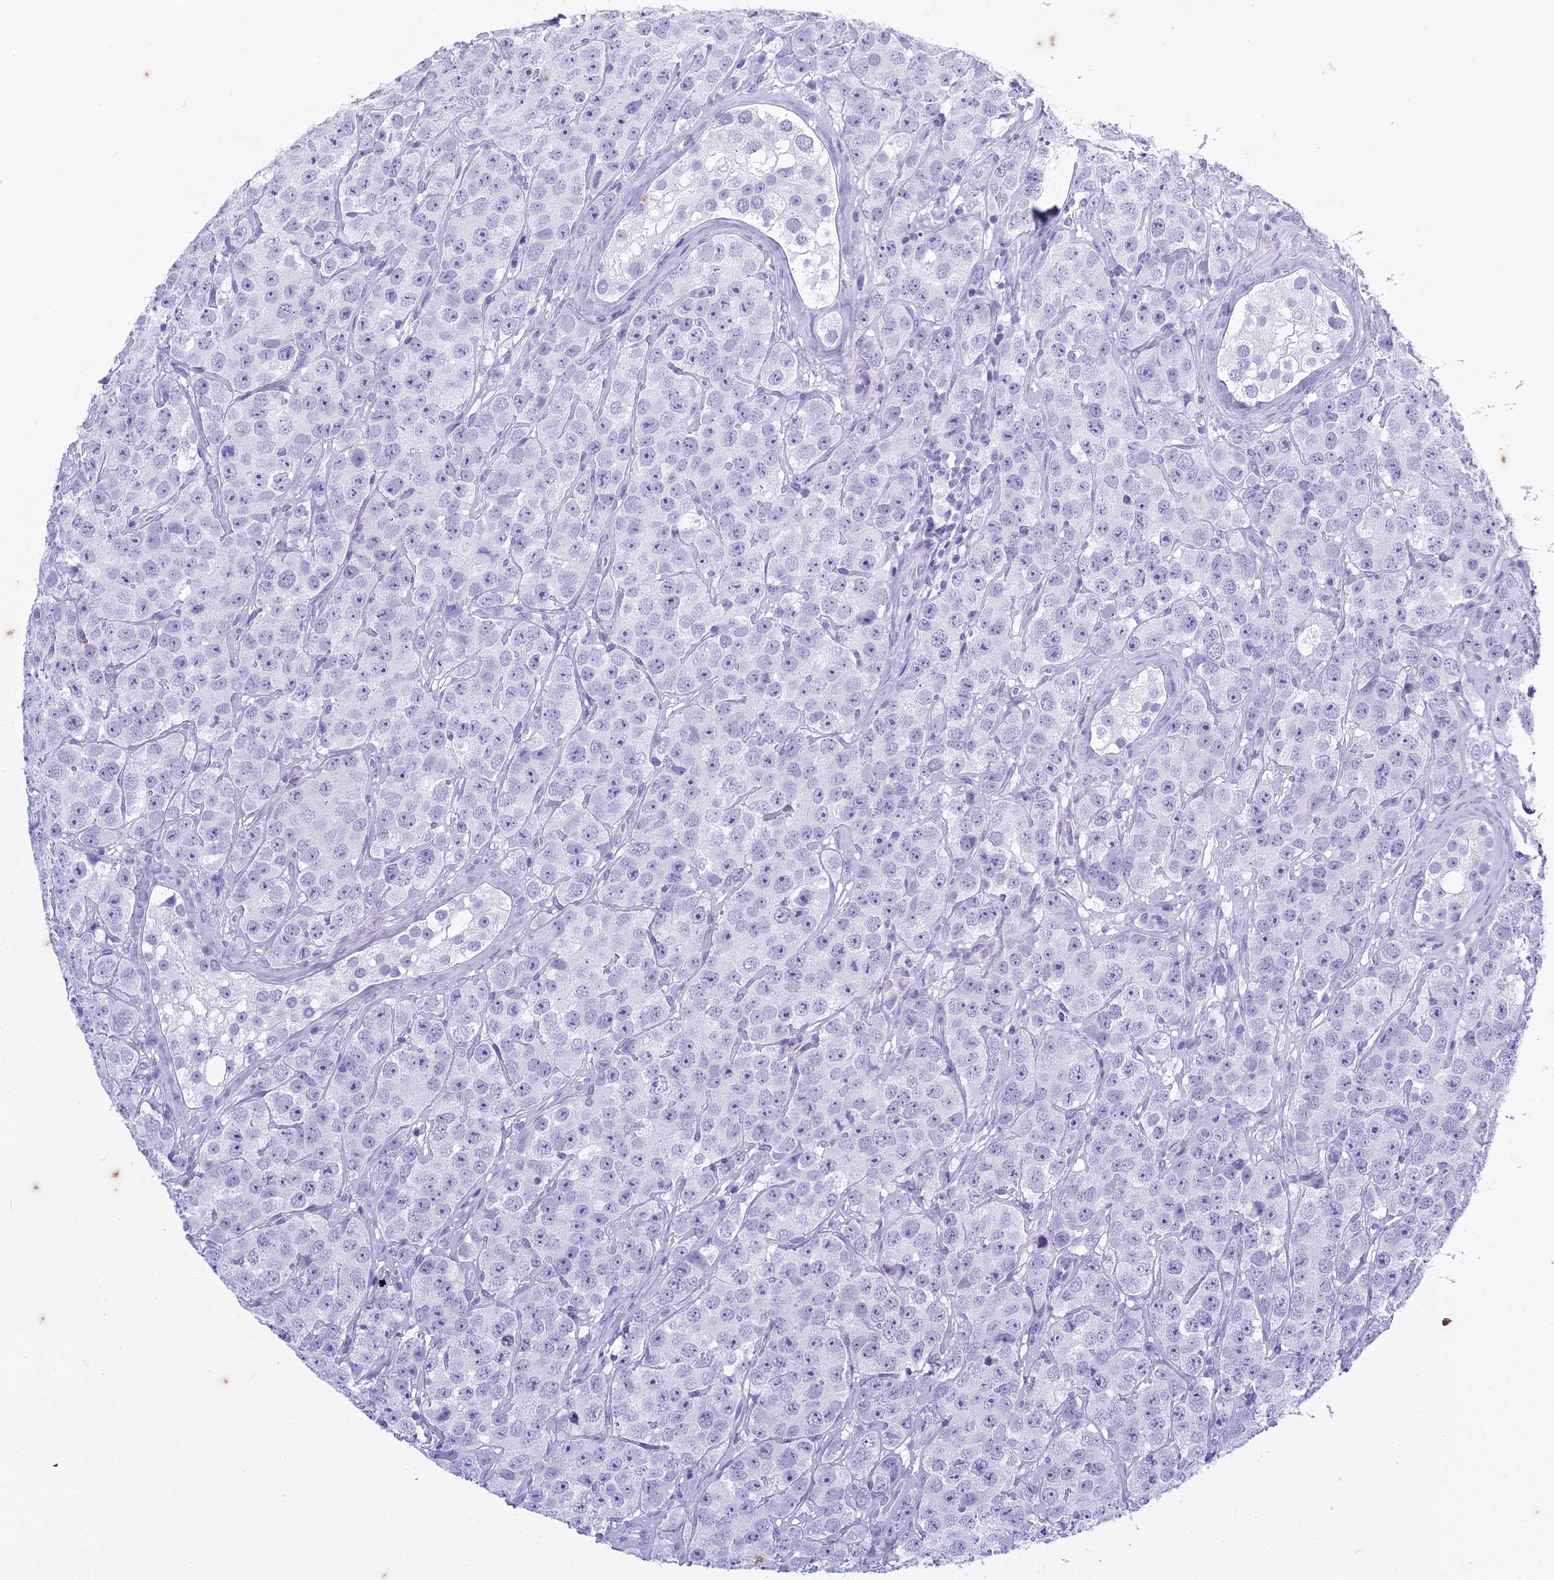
{"staining": {"intensity": "negative", "quantity": "none", "location": "none"}, "tissue": "testis cancer", "cell_type": "Tumor cells", "image_type": "cancer", "snomed": [{"axis": "morphology", "description": "Seminoma, NOS"}, {"axis": "topography", "description": "Testis"}], "caption": "Histopathology image shows no protein expression in tumor cells of testis cancer (seminoma) tissue.", "gene": "HMGB4", "patient": {"sex": "male", "age": 28}}